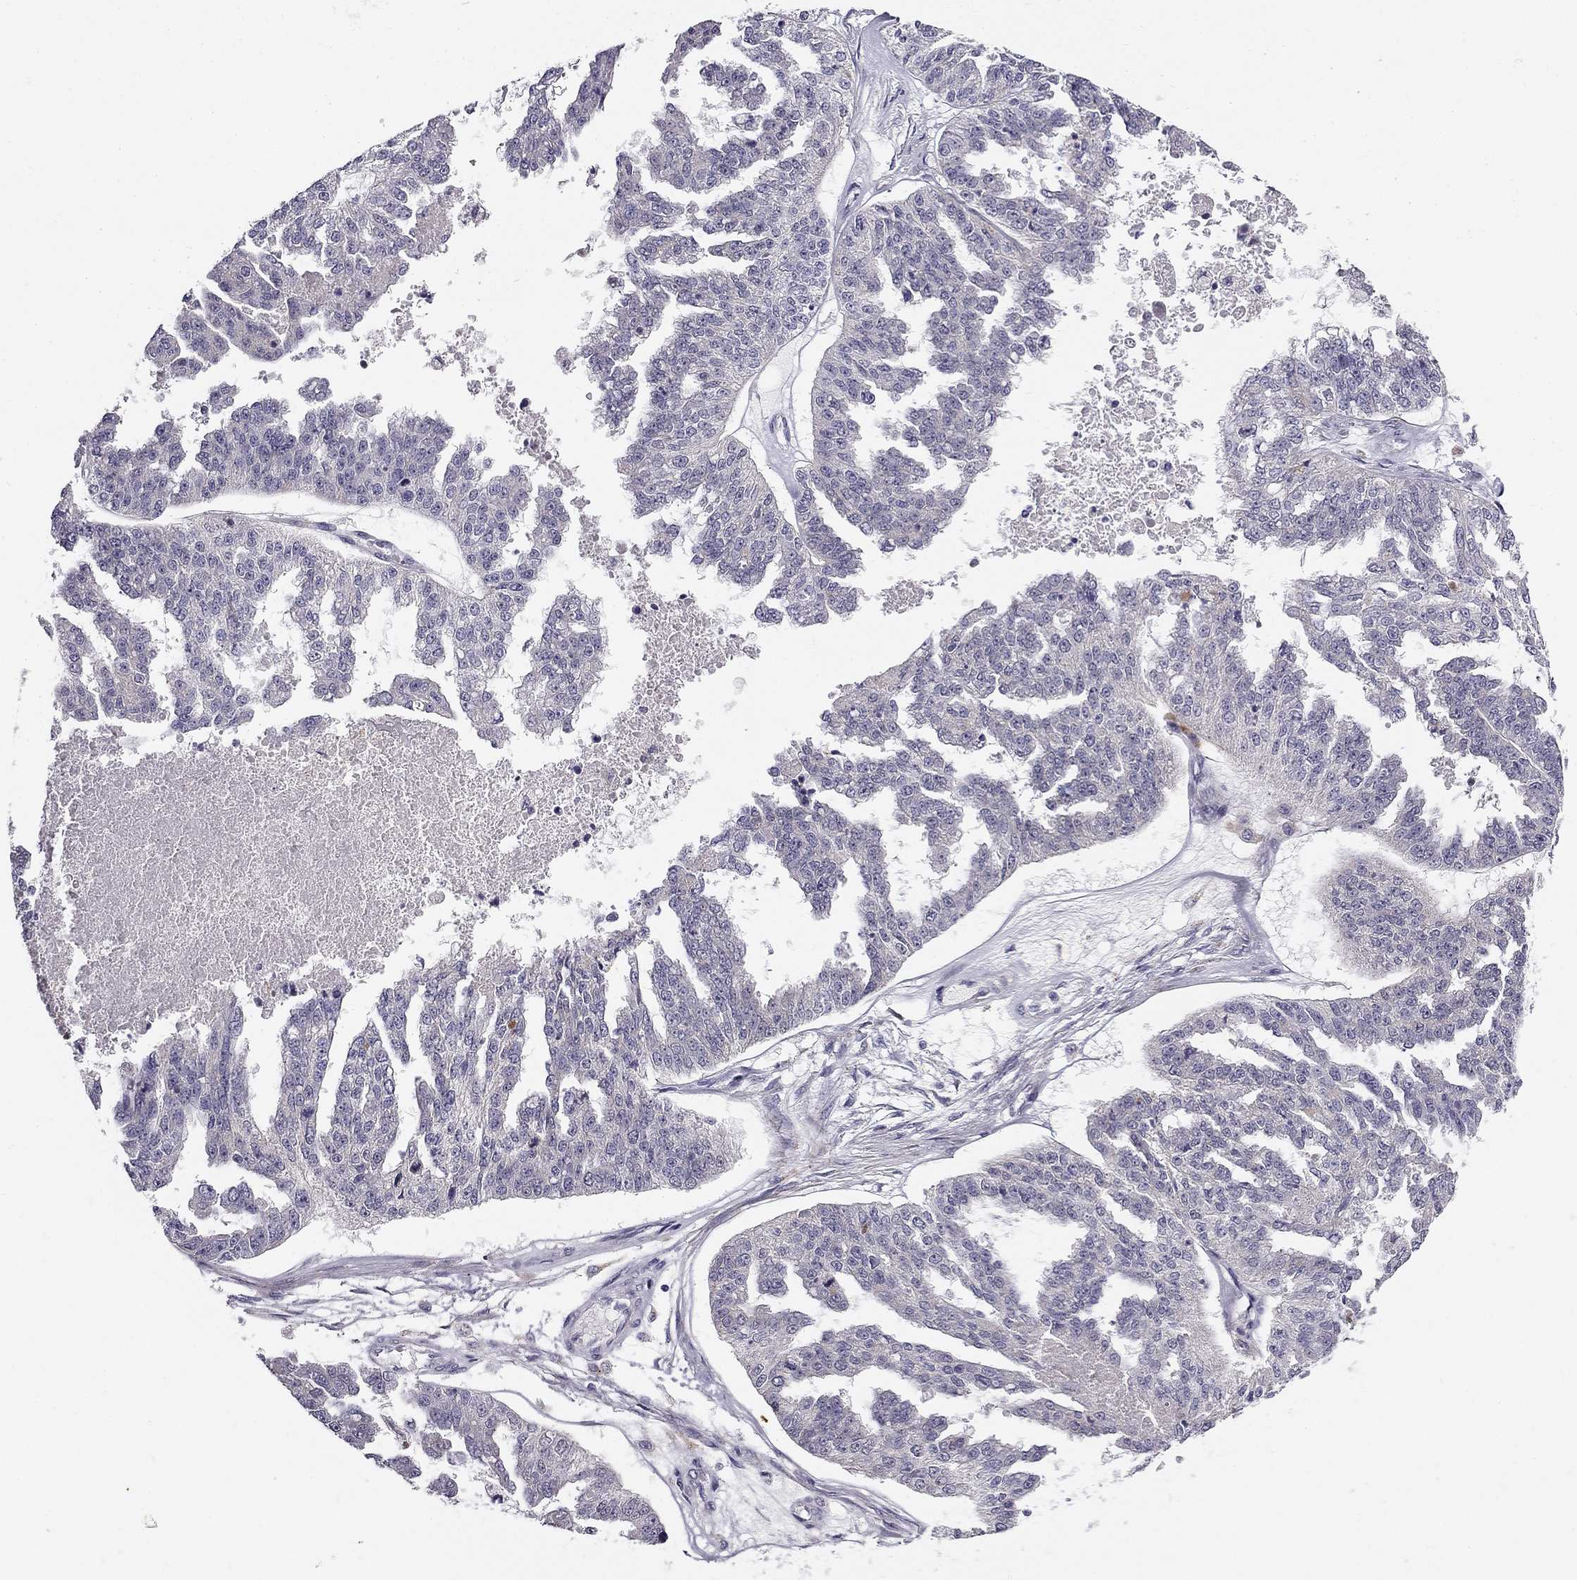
{"staining": {"intensity": "negative", "quantity": "none", "location": "none"}, "tissue": "ovarian cancer", "cell_type": "Tumor cells", "image_type": "cancer", "snomed": [{"axis": "morphology", "description": "Cystadenocarcinoma, serous, NOS"}, {"axis": "topography", "description": "Ovary"}], "caption": "IHC histopathology image of neoplastic tissue: ovarian cancer (serous cystadenocarcinoma) stained with DAB (3,3'-diaminobenzidine) shows no significant protein staining in tumor cells.", "gene": "CNR1", "patient": {"sex": "female", "age": 58}}